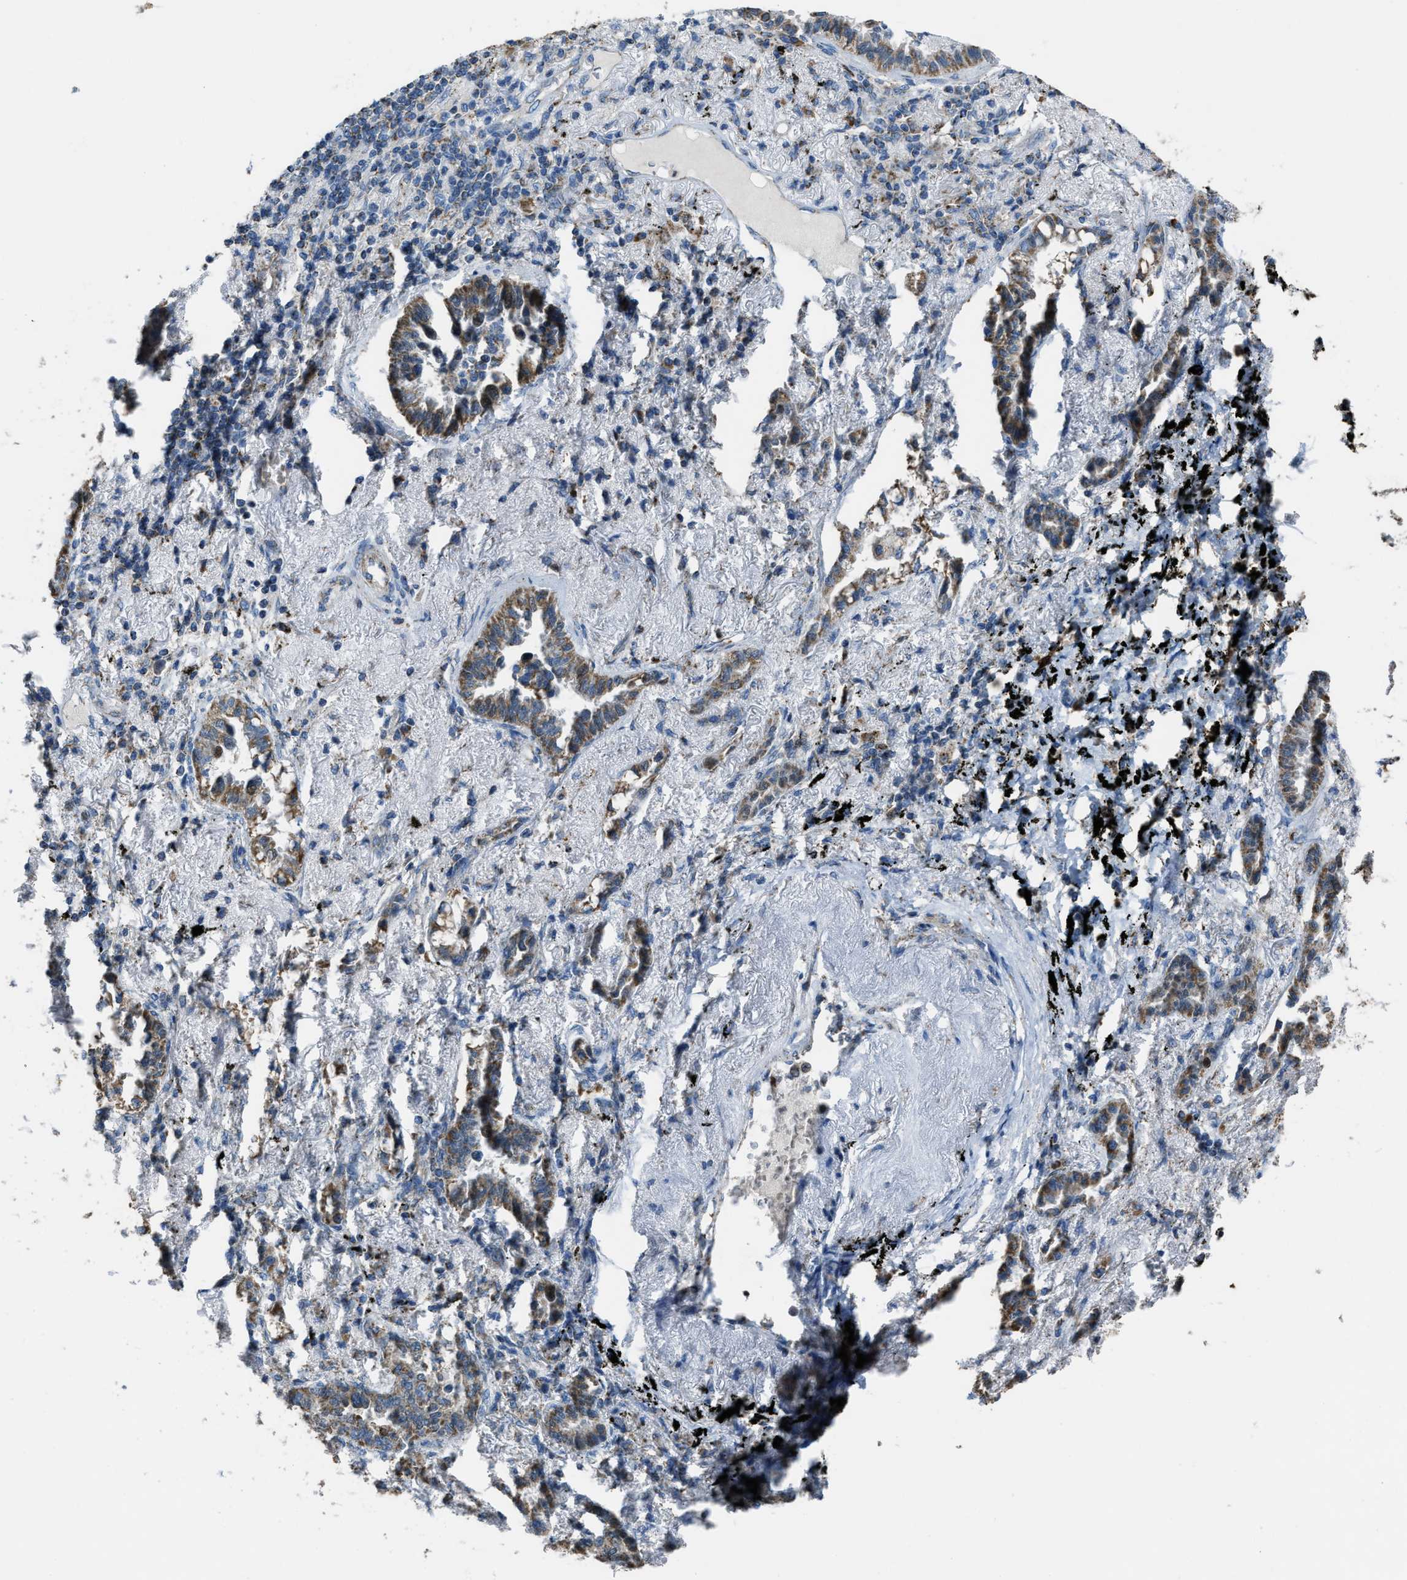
{"staining": {"intensity": "moderate", "quantity": ">75%", "location": "cytoplasmic/membranous"}, "tissue": "lung cancer", "cell_type": "Tumor cells", "image_type": "cancer", "snomed": [{"axis": "morphology", "description": "Adenocarcinoma, NOS"}, {"axis": "topography", "description": "Lung"}], "caption": "Brown immunohistochemical staining in human lung cancer shows moderate cytoplasmic/membranous positivity in approximately >75% of tumor cells. The protein of interest is shown in brown color, while the nuclei are stained blue.", "gene": "SLC25A11", "patient": {"sex": "male", "age": 59}}